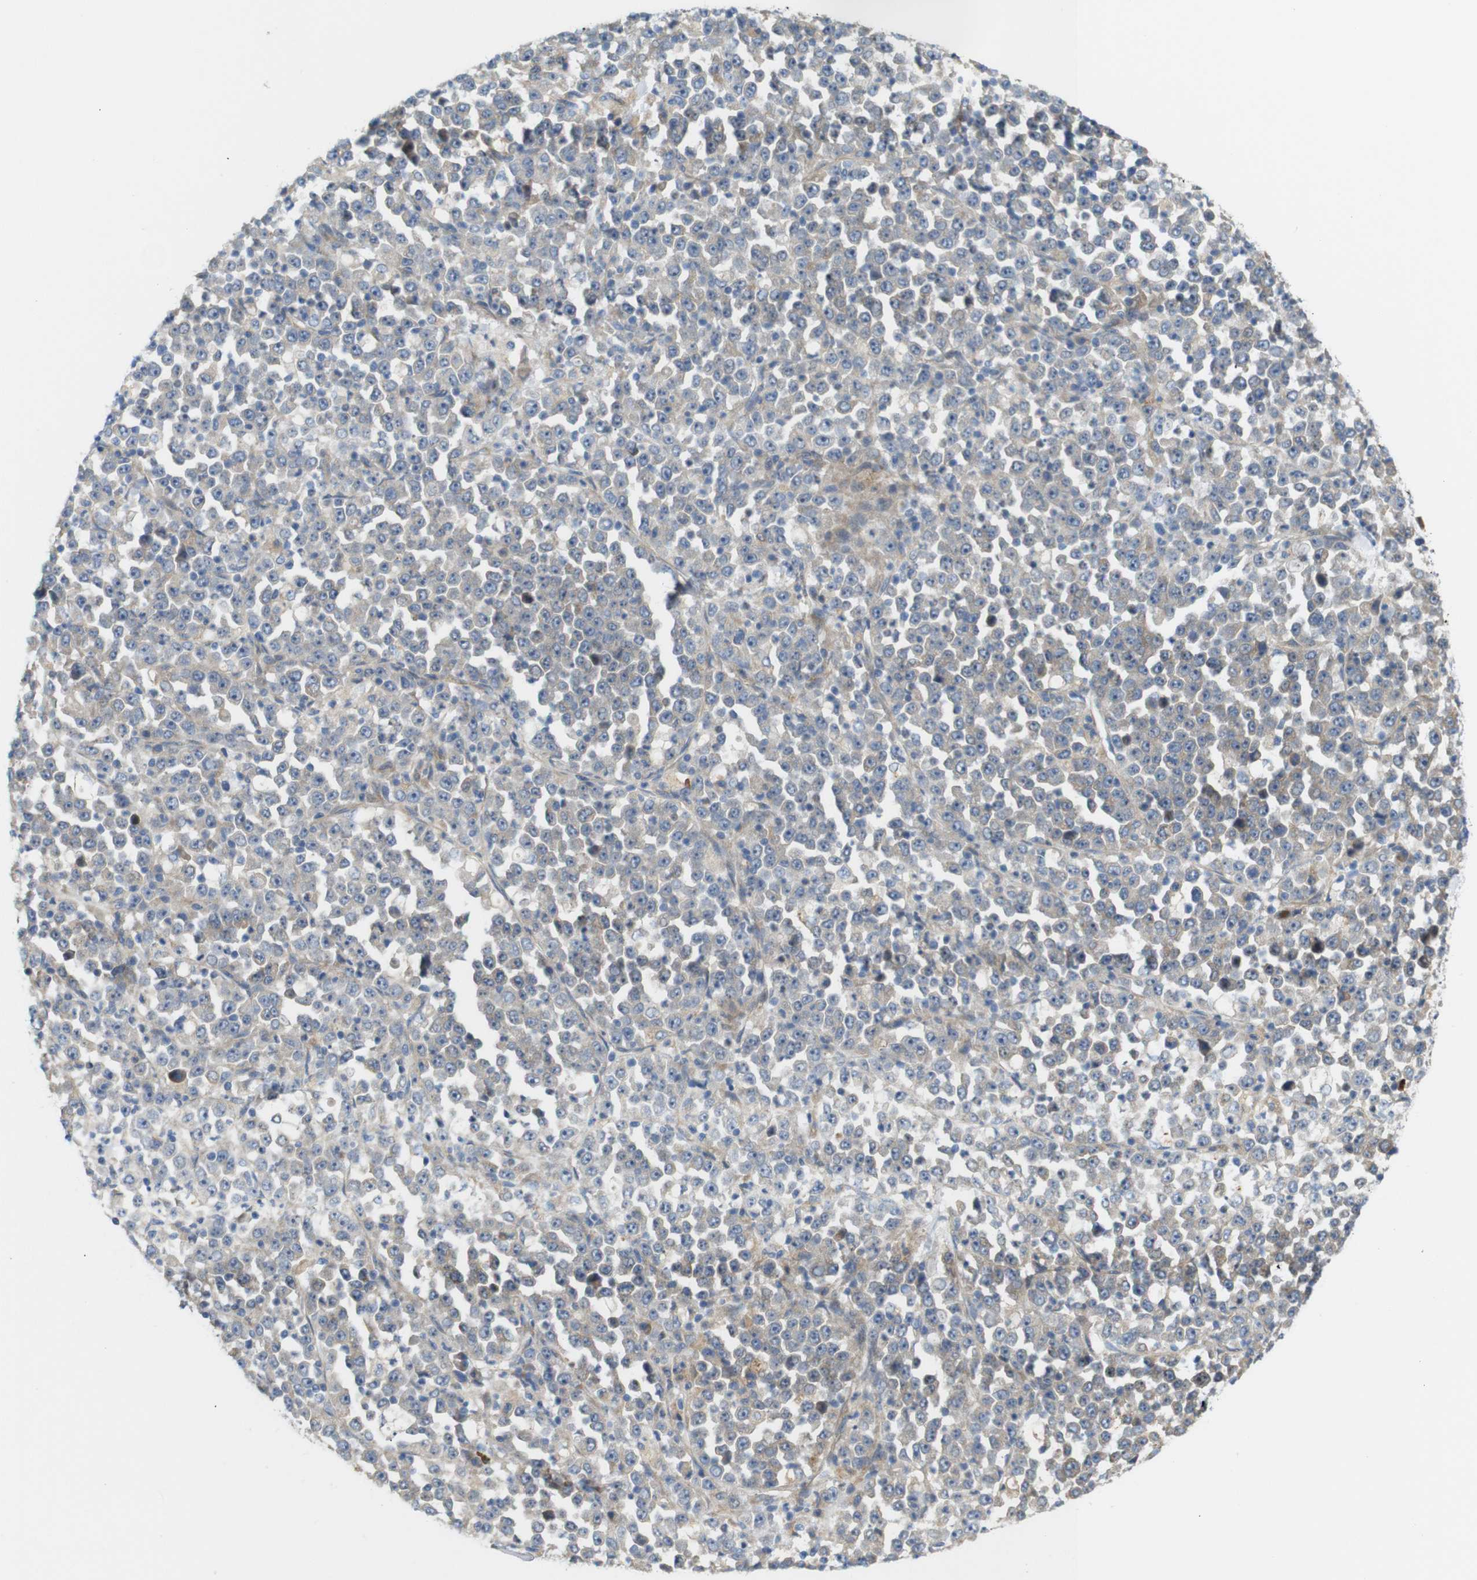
{"staining": {"intensity": "weak", "quantity": ">75%", "location": "cytoplasmic/membranous"}, "tissue": "stomach cancer", "cell_type": "Tumor cells", "image_type": "cancer", "snomed": [{"axis": "morphology", "description": "Normal tissue, NOS"}, {"axis": "morphology", "description": "Adenocarcinoma, NOS"}, {"axis": "topography", "description": "Stomach, upper"}, {"axis": "topography", "description": "Stomach"}], "caption": "Weak cytoplasmic/membranous positivity for a protein is present in approximately >75% of tumor cells of adenocarcinoma (stomach) using IHC.", "gene": "RPTOR", "patient": {"sex": "male", "age": 59}}